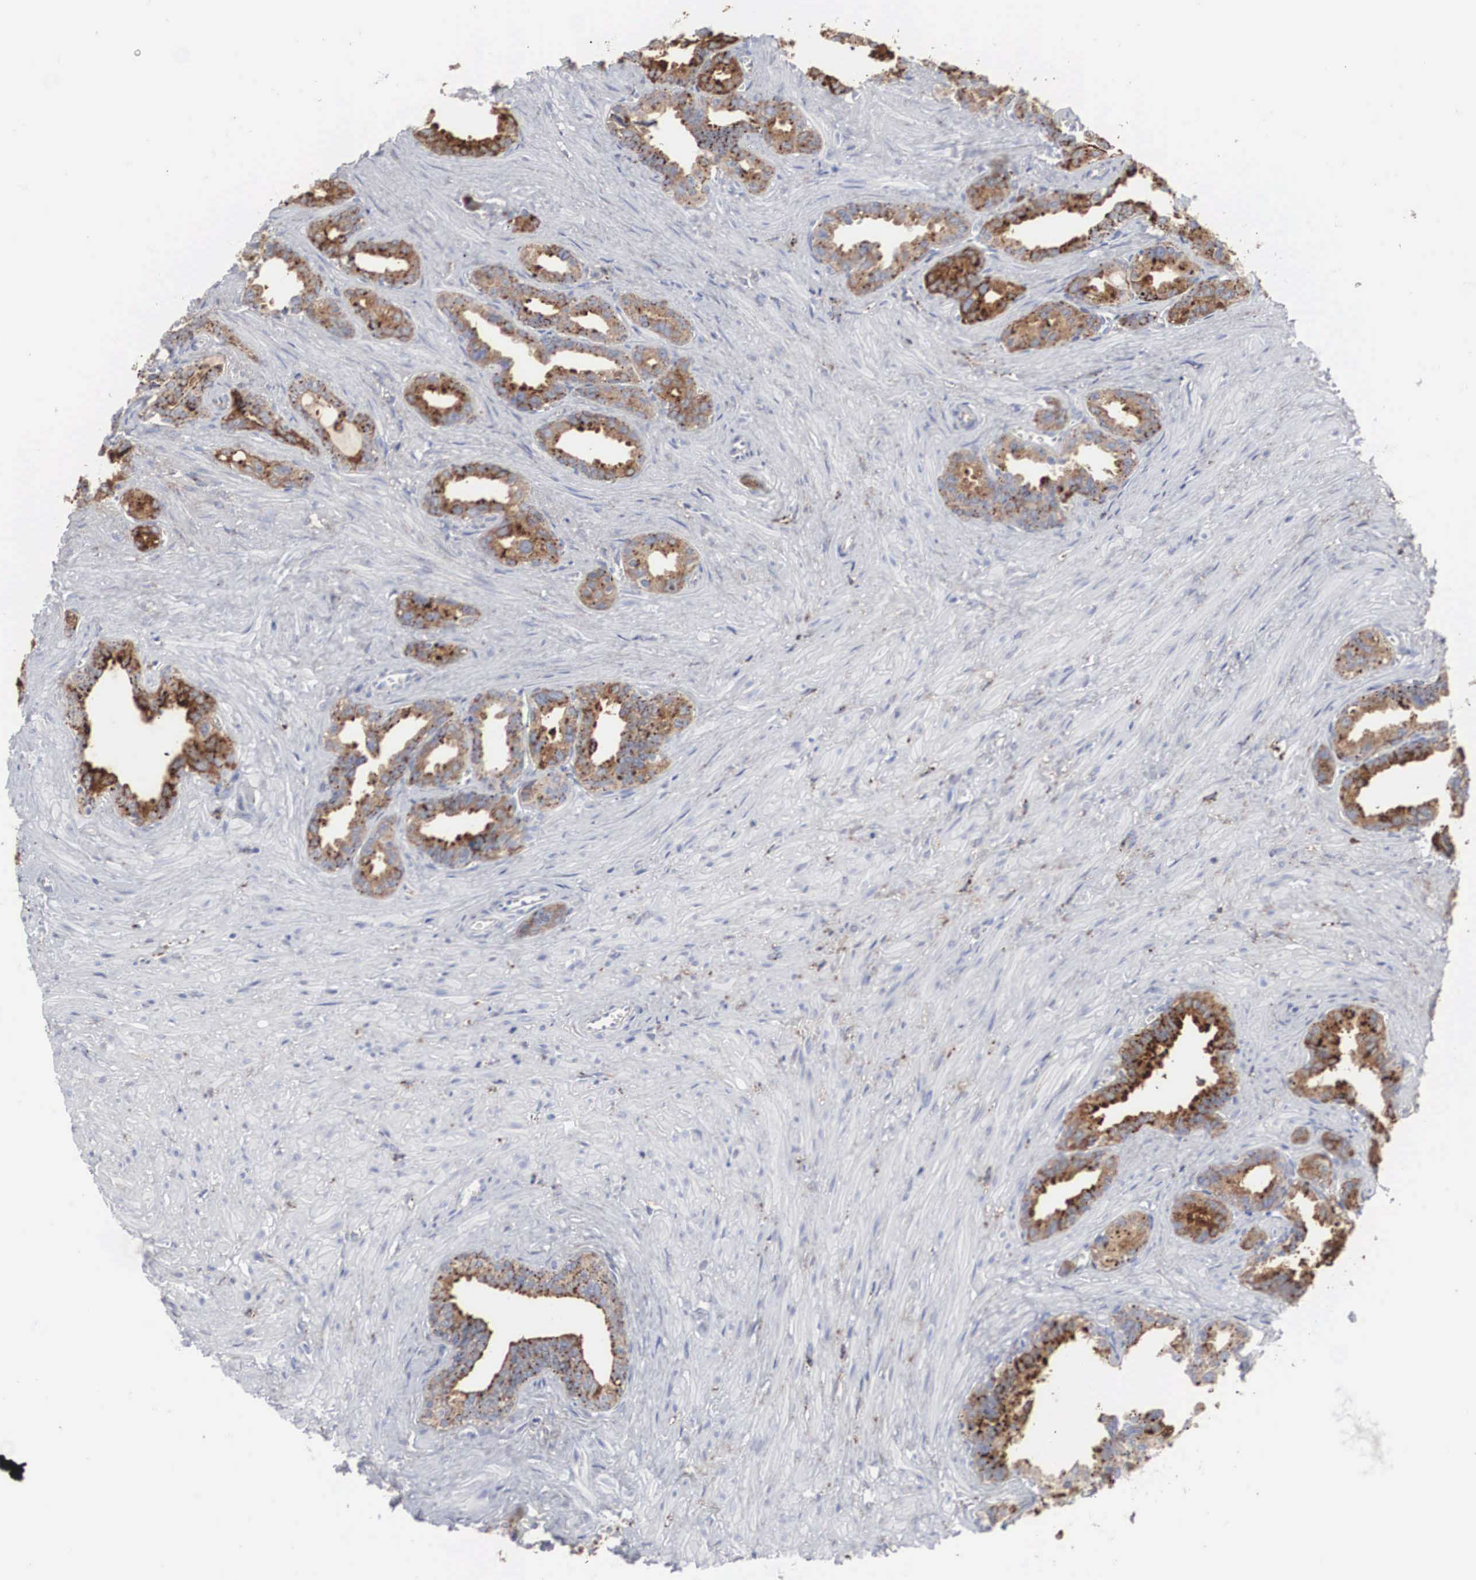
{"staining": {"intensity": "strong", "quantity": ">75%", "location": "cytoplasmic/membranous"}, "tissue": "seminal vesicle", "cell_type": "Glandular cells", "image_type": "normal", "snomed": [{"axis": "morphology", "description": "Normal tissue, NOS"}, {"axis": "topography", "description": "Seminal veicle"}], "caption": "Immunohistochemical staining of normal seminal vesicle demonstrates >75% levels of strong cytoplasmic/membranous protein expression in approximately >75% of glandular cells.", "gene": "LGALS3BP", "patient": {"sex": "male", "age": 60}}